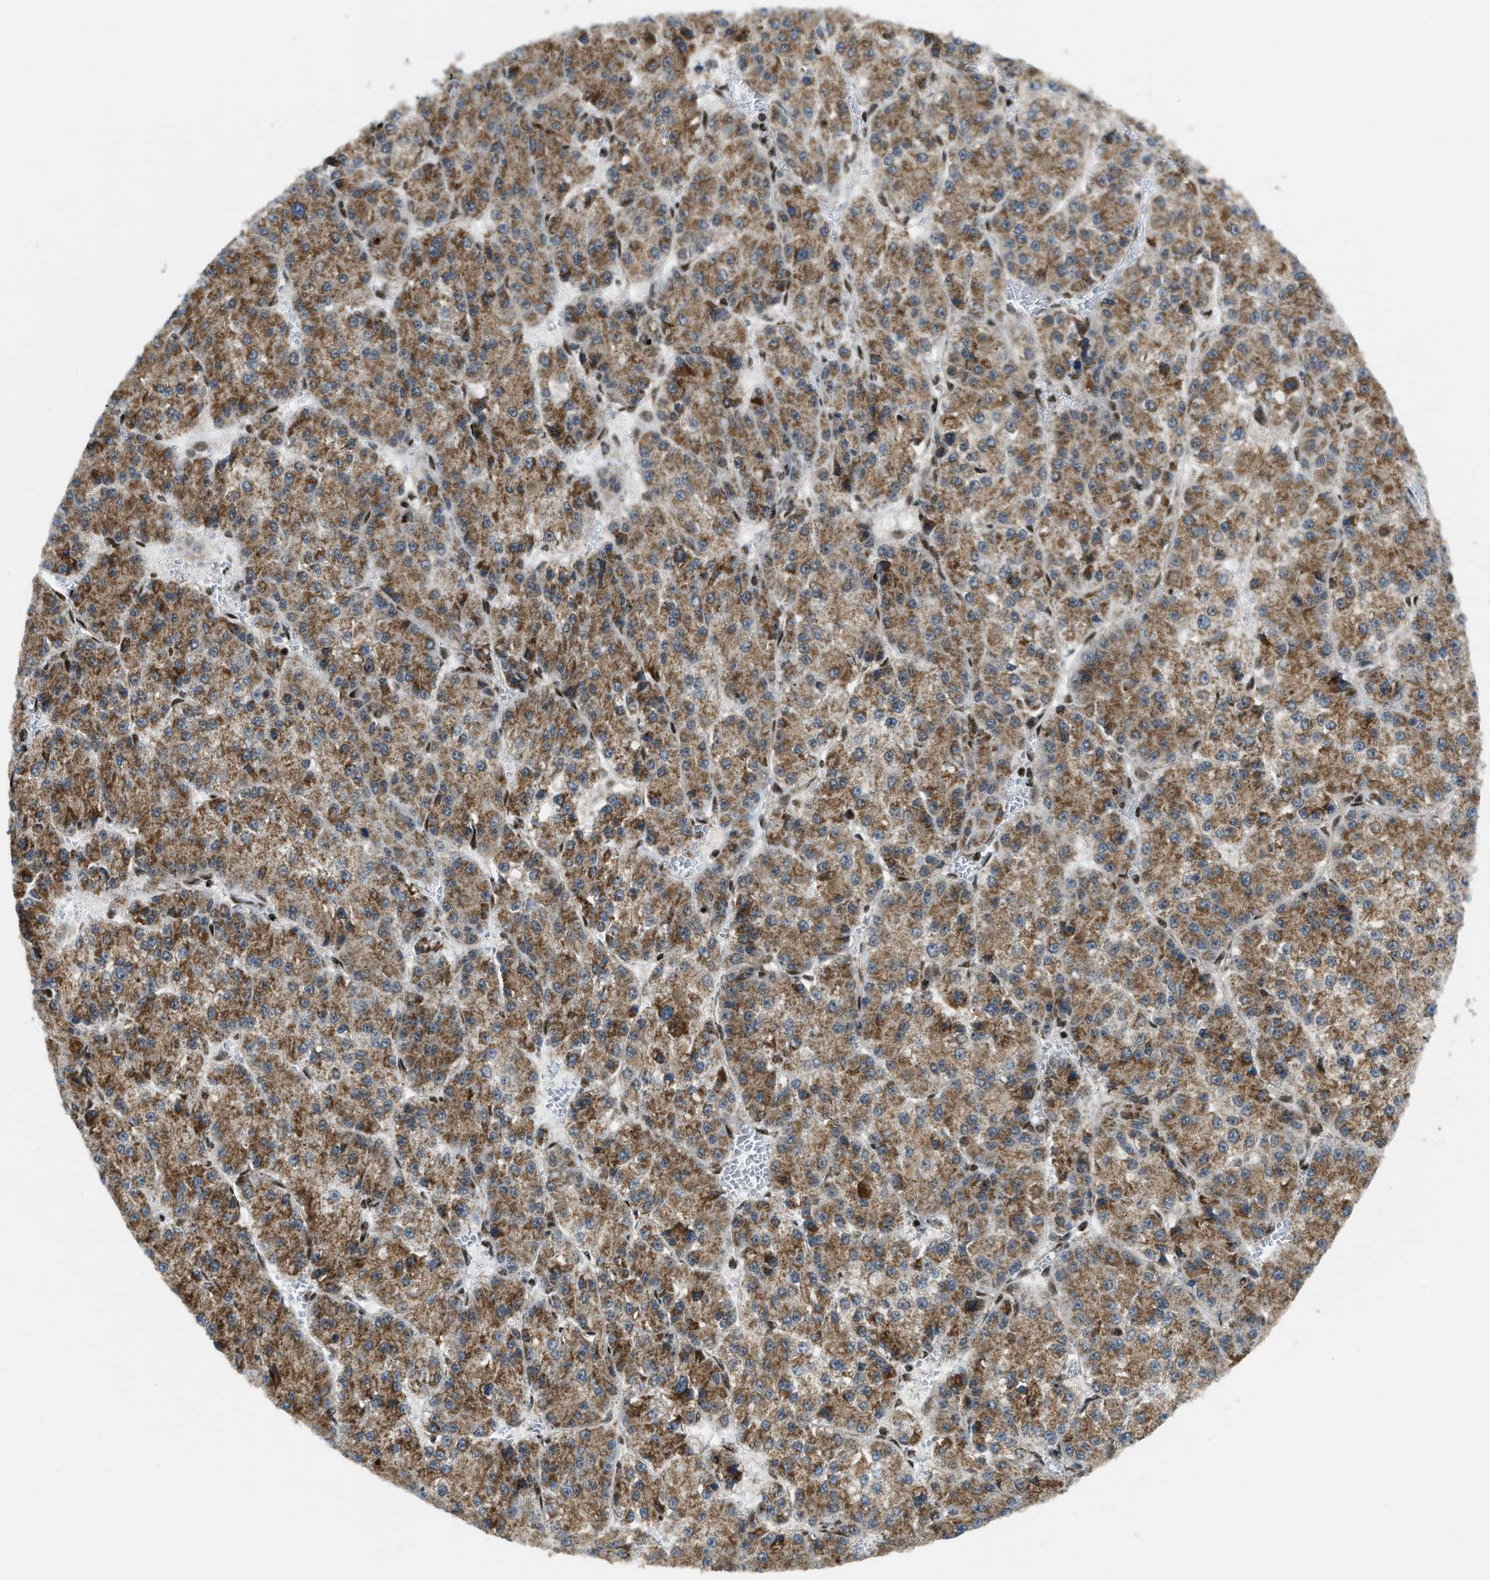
{"staining": {"intensity": "moderate", "quantity": ">75%", "location": "cytoplasmic/membranous"}, "tissue": "liver cancer", "cell_type": "Tumor cells", "image_type": "cancer", "snomed": [{"axis": "morphology", "description": "Carcinoma, Hepatocellular, NOS"}, {"axis": "topography", "description": "Liver"}], "caption": "The immunohistochemical stain shows moderate cytoplasmic/membranous positivity in tumor cells of hepatocellular carcinoma (liver) tissue. The protein of interest is shown in brown color, while the nuclei are stained blue.", "gene": "GABPB1", "patient": {"sex": "female", "age": 73}}